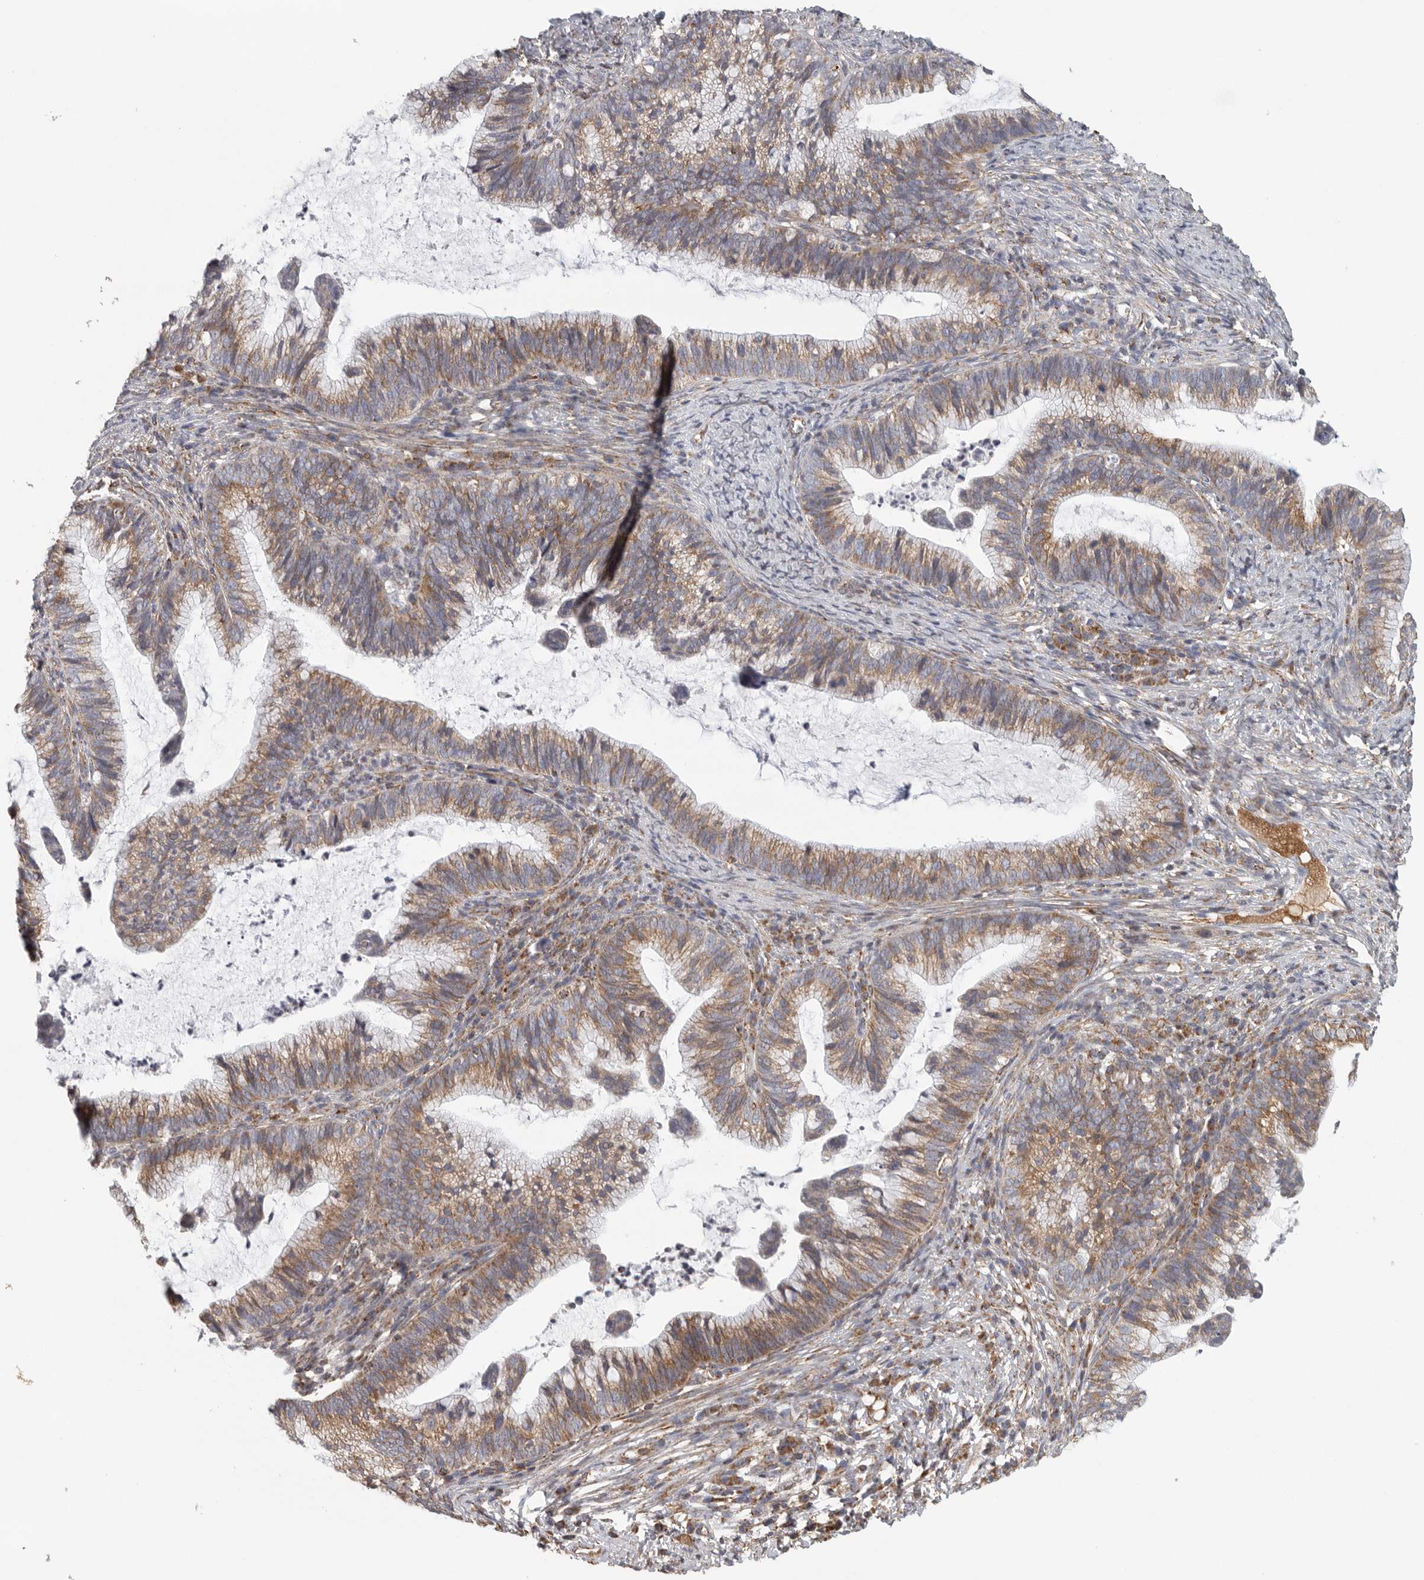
{"staining": {"intensity": "moderate", "quantity": ">75%", "location": "cytoplasmic/membranous"}, "tissue": "cervical cancer", "cell_type": "Tumor cells", "image_type": "cancer", "snomed": [{"axis": "morphology", "description": "Adenocarcinoma, NOS"}, {"axis": "topography", "description": "Cervix"}], "caption": "Cervical adenocarcinoma was stained to show a protein in brown. There is medium levels of moderate cytoplasmic/membranous positivity in about >75% of tumor cells.", "gene": "FKBP8", "patient": {"sex": "female", "age": 36}}